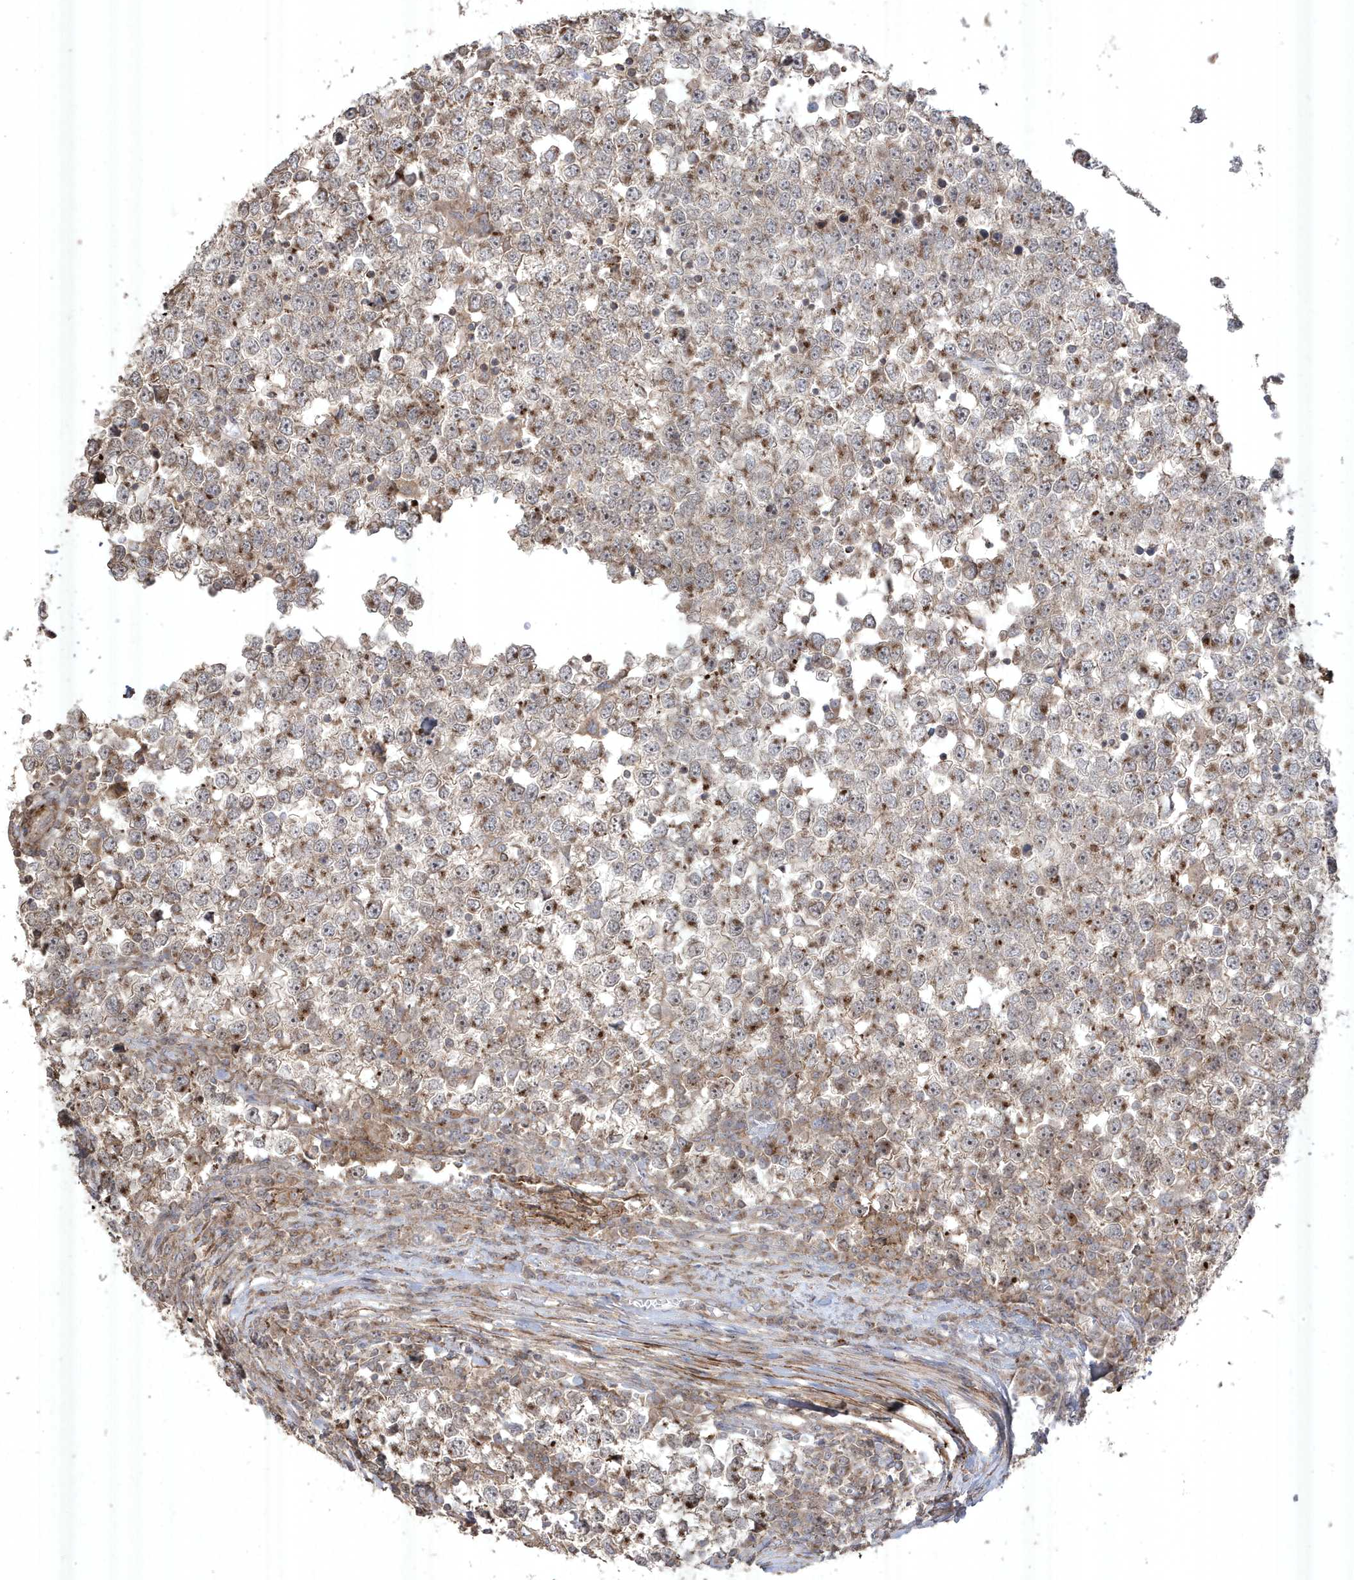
{"staining": {"intensity": "strong", "quantity": "<25%", "location": "cytoplasmic/membranous"}, "tissue": "testis cancer", "cell_type": "Tumor cells", "image_type": "cancer", "snomed": [{"axis": "morphology", "description": "Seminoma, NOS"}, {"axis": "topography", "description": "Testis"}], "caption": "Strong cytoplasmic/membranous positivity is appreciated in approximately <25% of tumor cells in seminoma (testis).", "gene": "CETN3", "patient": {"sex": "male", "age": 65}}